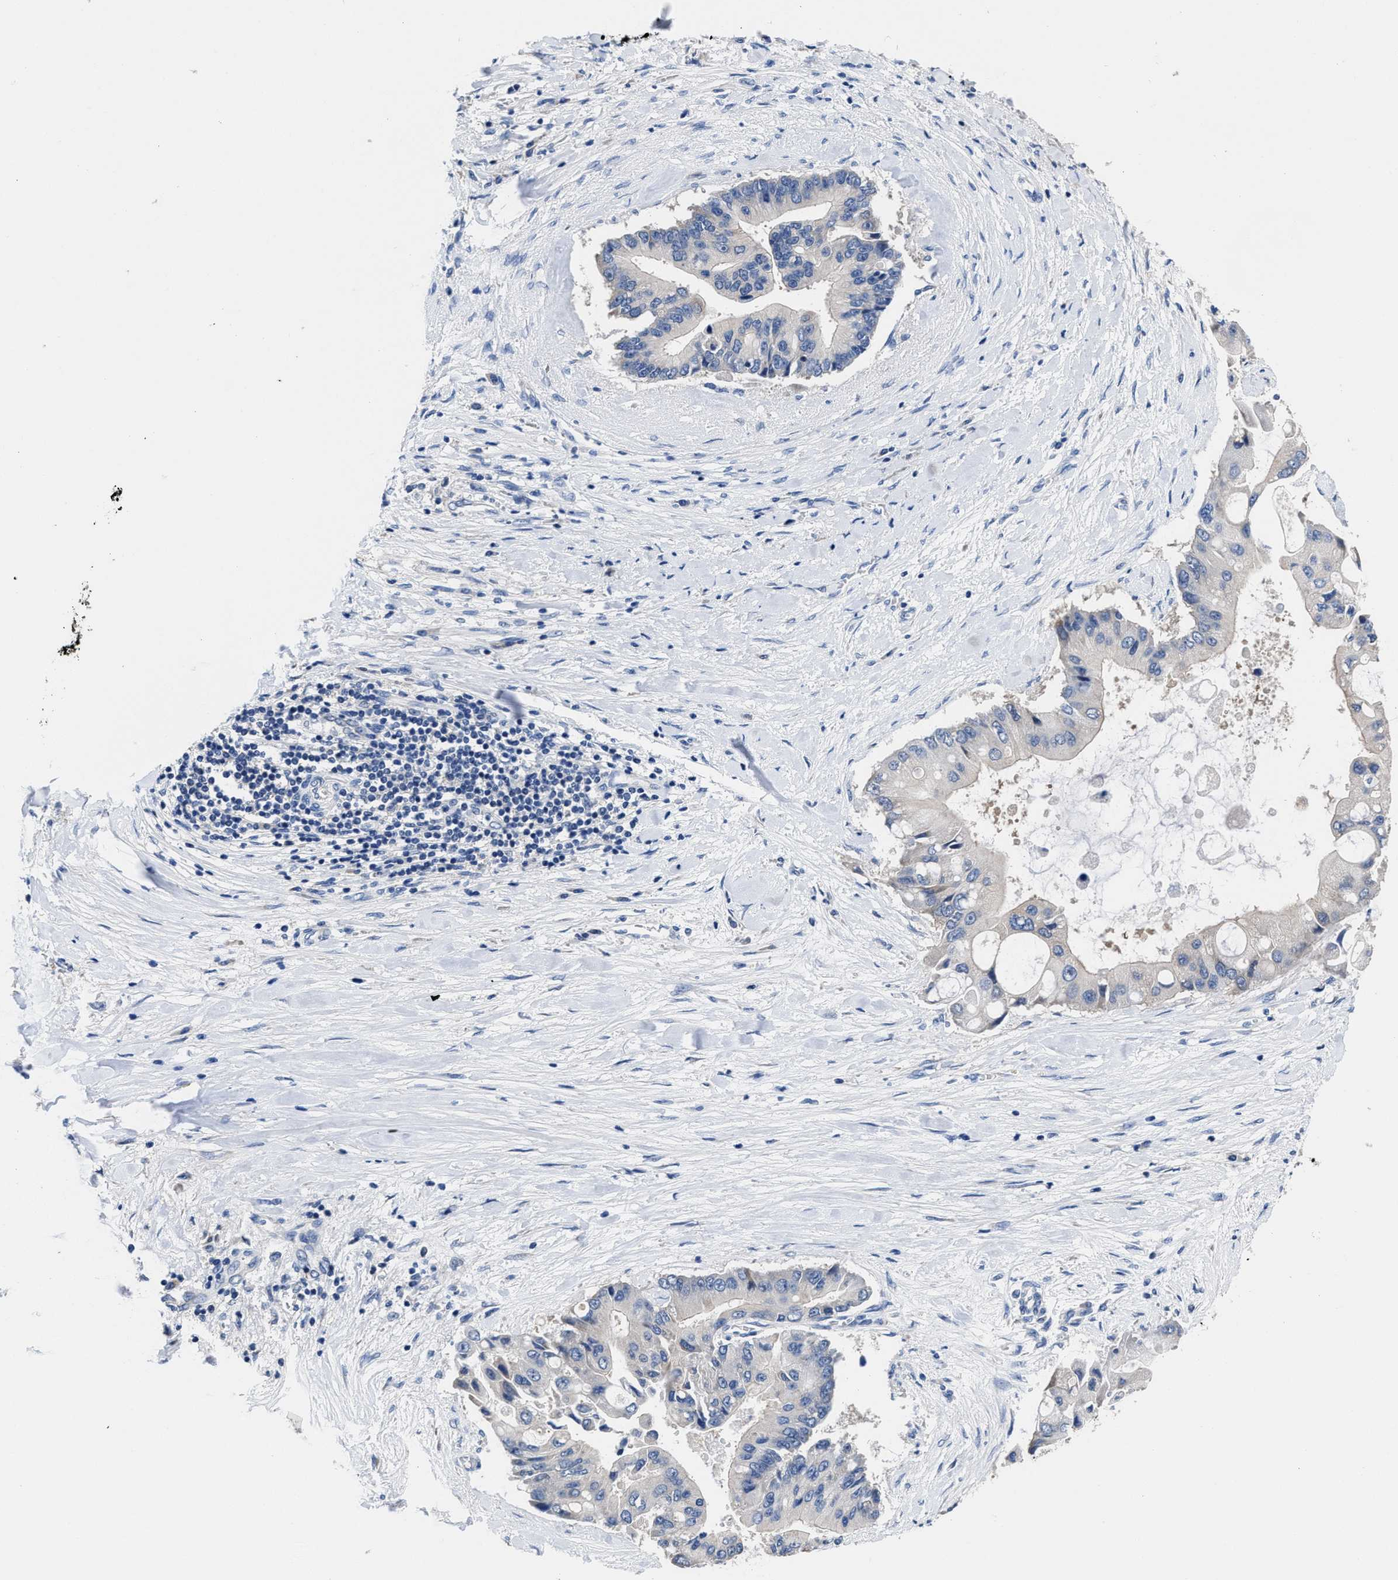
{"staining": {"intensity": "negative", "quantity": "none", "location": "none"}, "tissue": "liver cancer", "cell_type": "Tumor cells", "image_type": "cancer", "snomed": [{"axis": "morphology", "description": "Cholangiocarcinoma"}, {"axis": "topography", "description": "Liver"}], "caption": "A histopathology image of human liver cholangiocarcinoma is negative for staining in tumor cells.", "gene": "HOOK1", "patient": {"sex": "male", "age": 50}}